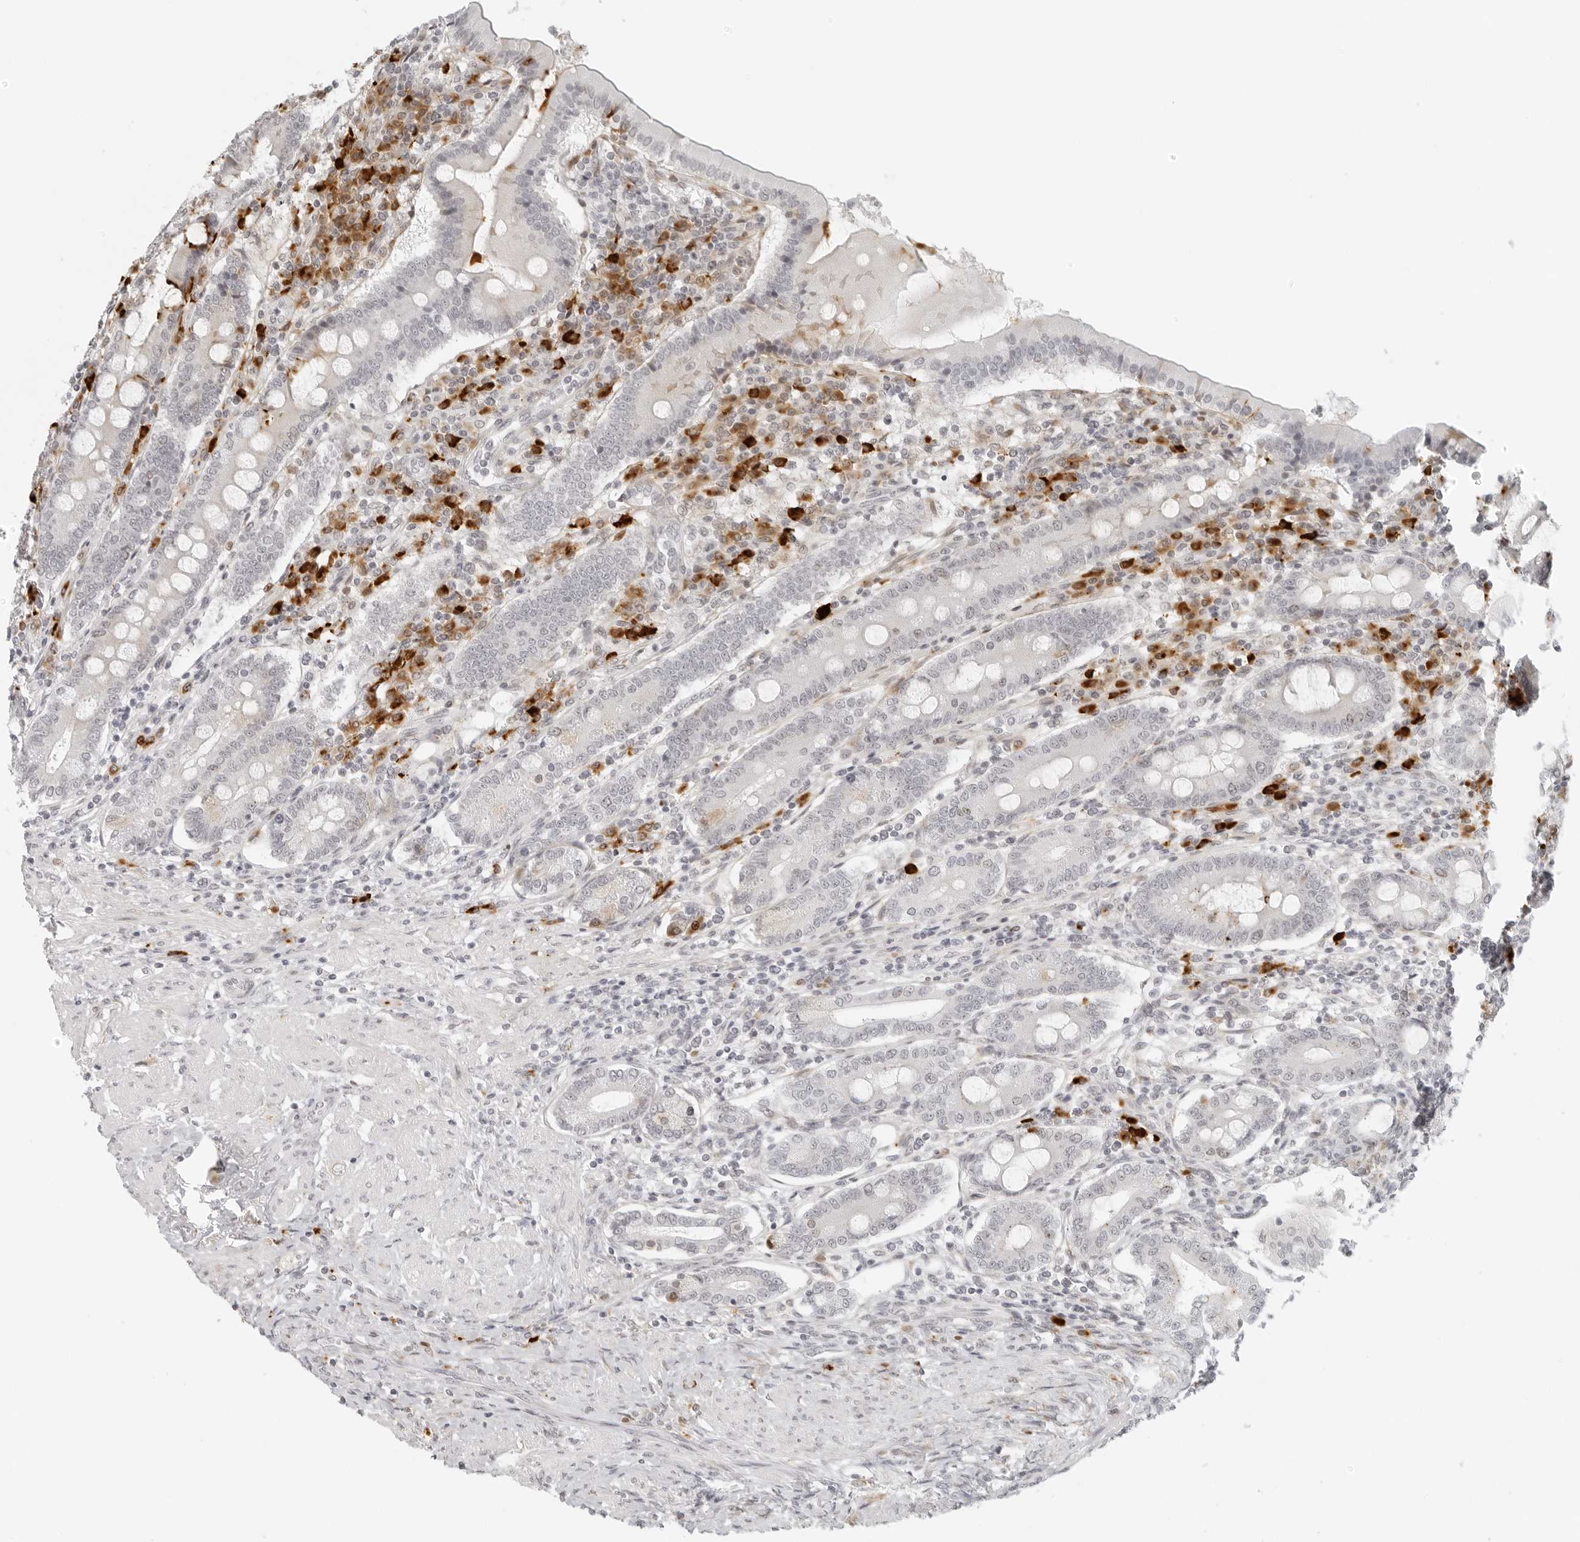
{"staining": {"intensity": "negative", "quantity": "none", "location": "none"}, "tissue": "duodenum", "cell_type": "Glandular cells", "image_type": "normal", "snomed": [{"axis": "morphology", "description": "Normal tissue, NOS"}, {"axis": "morphology", "description": "Adenocarcinoma, NOS"}, {"axis": "topography", "description": "Pancreas"}, {"axis": "topography", "description": "Duodenum"}], "caption": "Human duodenum stained for a protein using immunohistochemistry exhibits no expression in glandular cells.", "gene": "ZNF678", "patient": {"sex": "male", "age": 50}}